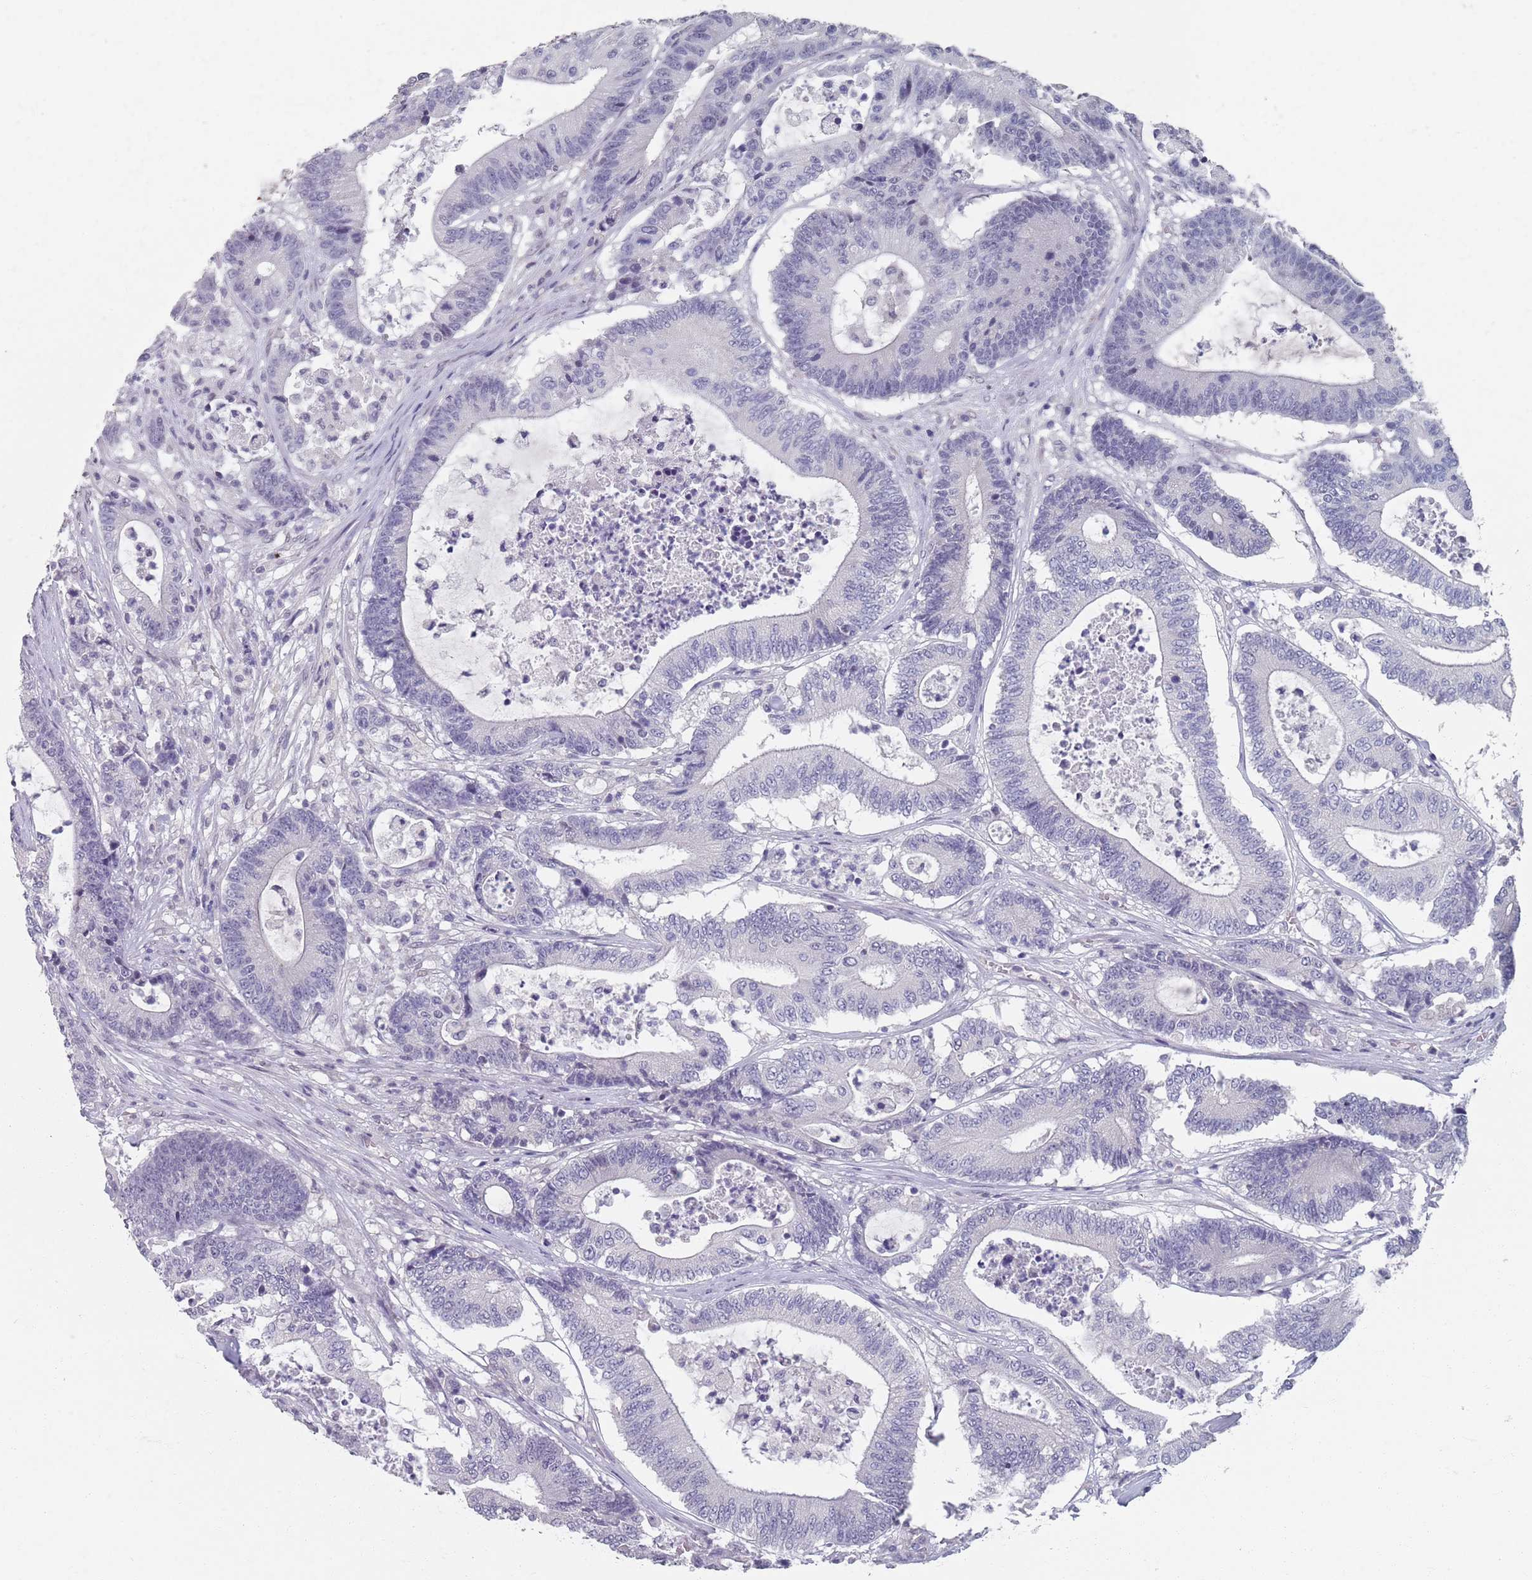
{"staining": {"intensity": "negative", "quantity": "none", "location": "none"}, "tissue": "colorectal cancer", "cell_type": "Tumor cells", "image_type": "cancer", "snomed": [{"axis": "morphology", "description": "Adenocarcinoma, NOS"}, {"axis": "topography", "description": "Colon"}], "caption": "Tumor cells show no significant staining in colorectal cancer (adenocarcinoma).", "gene": "SAMD1", "patient": {"sex": "female", "age": 84}}